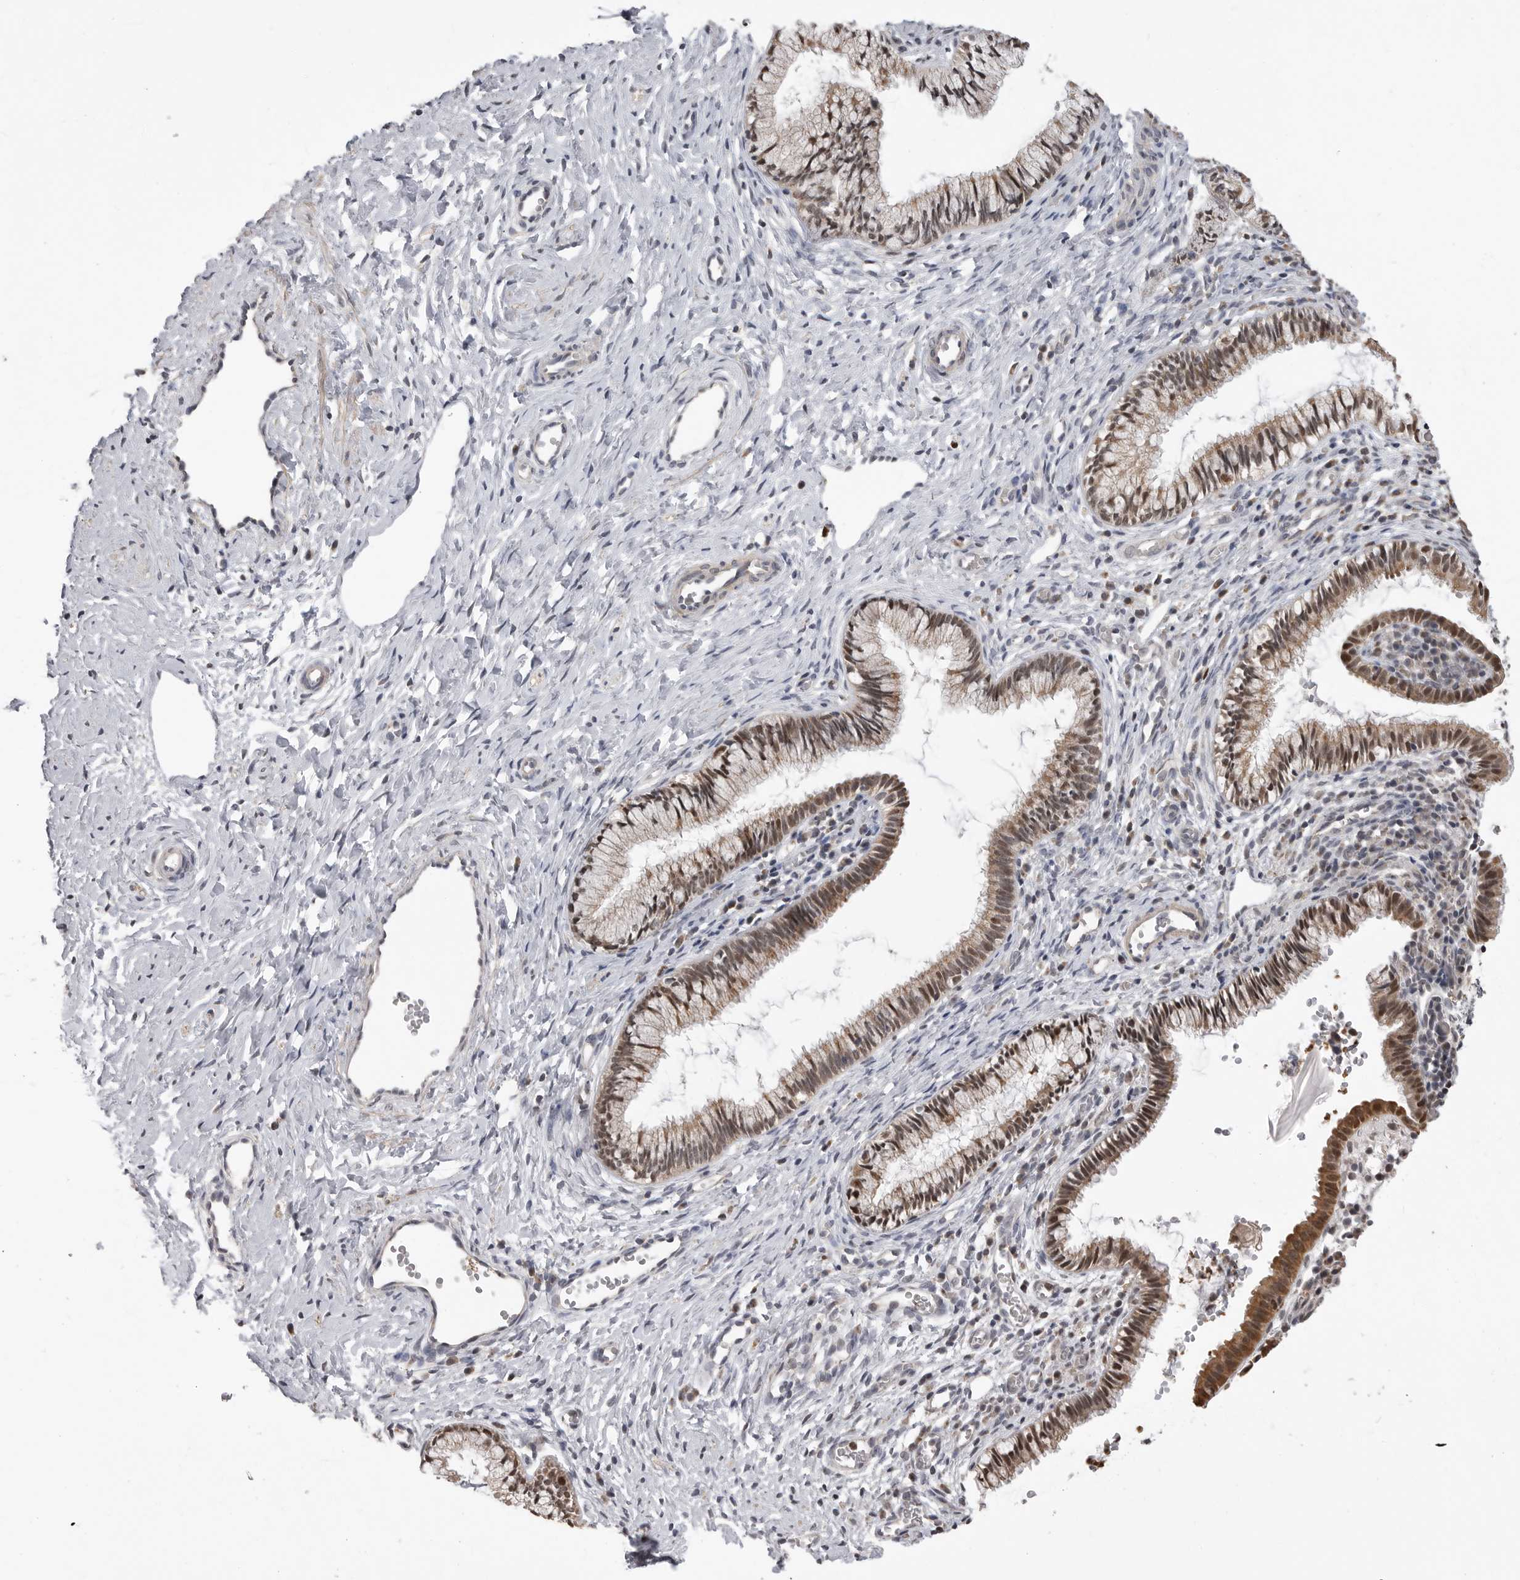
{"staining": {"intensity": "strong", "quantity": "25%-75%", "location": "cytoplasmic/membranous,nuclear"}, "tissue": "cervix", "cell_type": "Glandular cells", "image_type": "normal", "snomed": [{"axis": "morphology", "description": "Normal tissue, NOS"}, {"axis": "topography", "description": "Cervix"}], "caption": "The image reveals staining of unremarkable cervix, revealing strong cytoplasmic/membranous,nuclear protein positivity (brown color) within glandular cells. Immunohistochemistry (ihc) stains the protein in brown and the nuclei are stained blue.", "gene": "SMARCC1", "patient": {"sex": "female", "age": 27}}